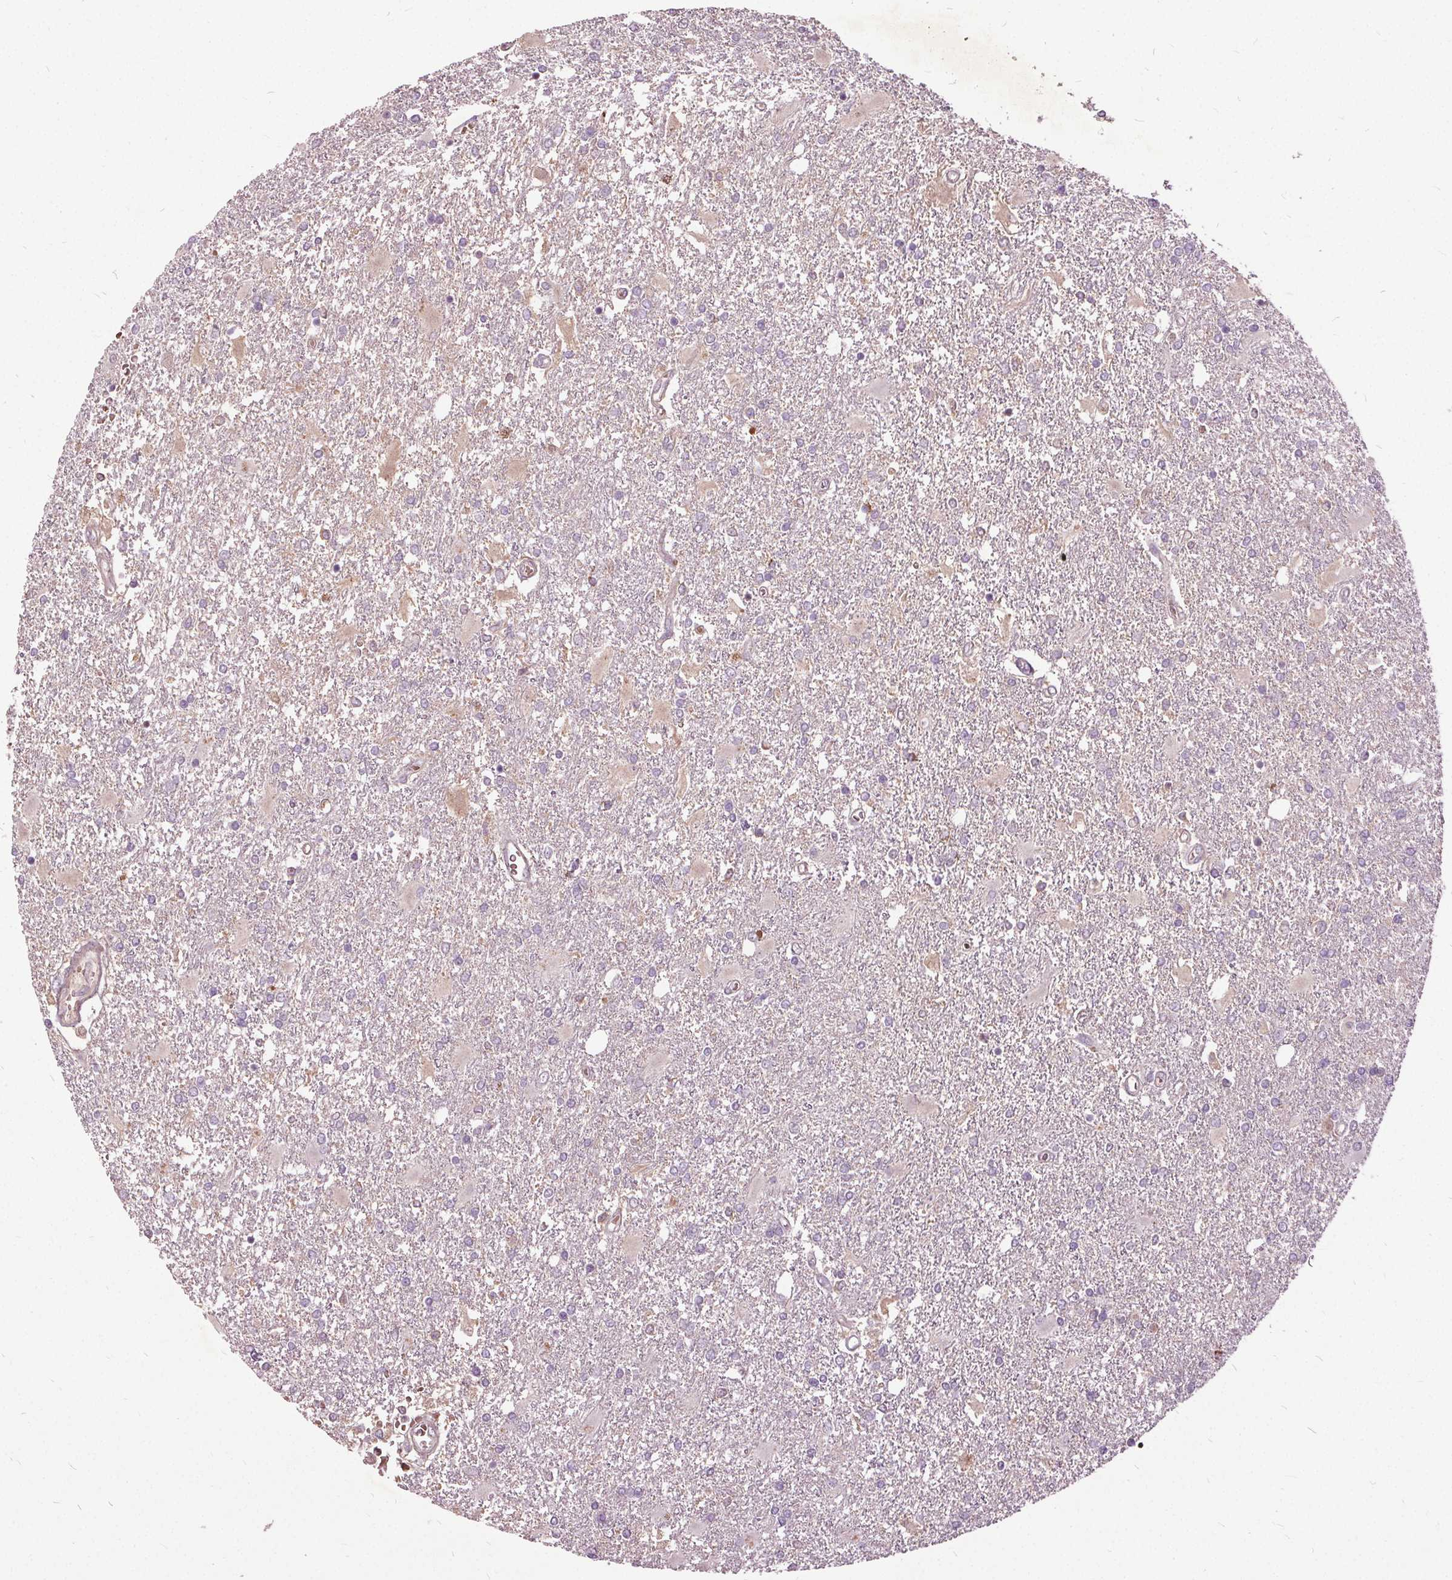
{"staining": {"intensity": "negative", "quantity": "none", "location": "none"}, "tissue": "glioma", "cell_type": "Tumor cells", "image_type": "cancer", "snomed": [{"axis": "morphology", "description": "Glioma, malignant, High grade"}, {"axis": "topography", "description": "Cerebral cortex"}], "caption": "Image shows no protein positivity in tumor cells of glioma tissue. (DAB immunohistochemistry, high magnification).", "gene": "PDGFD", "patient": {"sex": "male", "age": 79}}